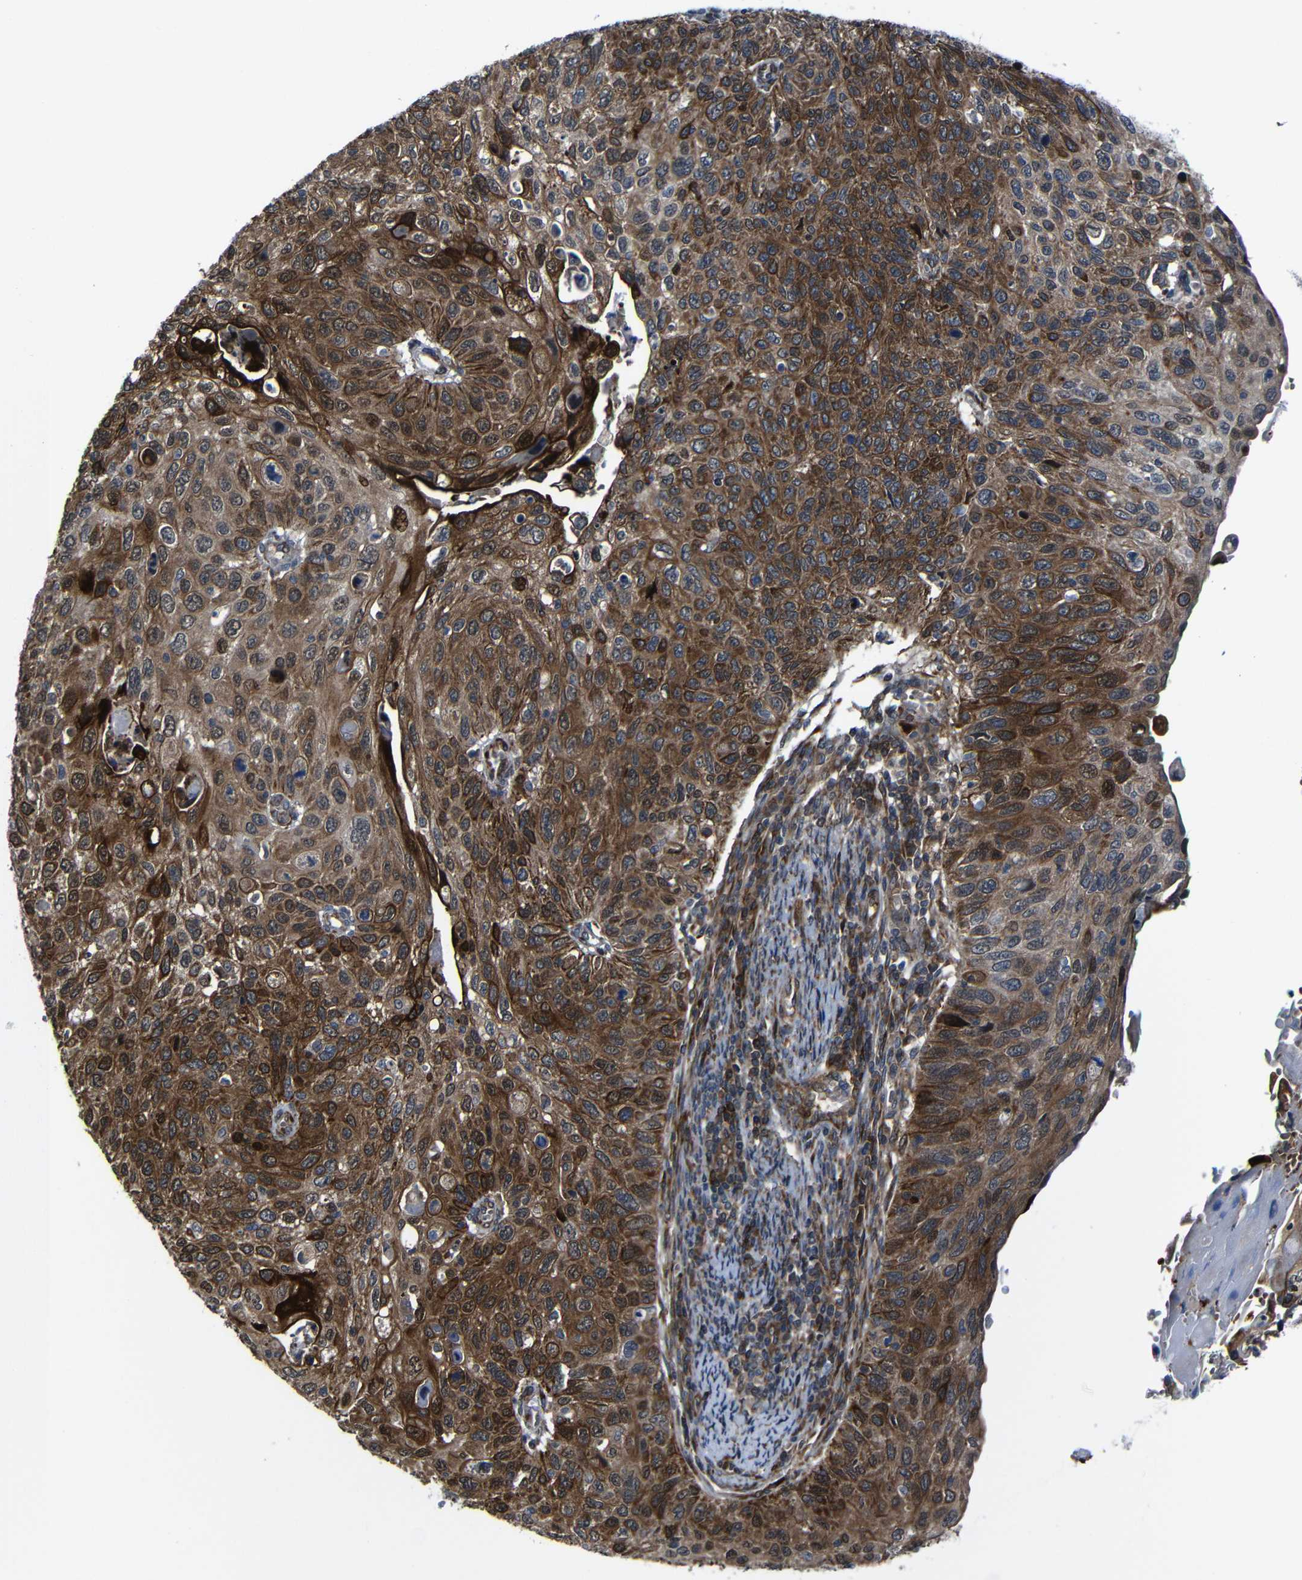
{"staining": {"intensity": "moderate", "quantity": ">75%", "location": "cytoplasmic/membranous"}, "tissue": "cervical cancer", "cell_type": "Tumor cells", "image_type": "cancer", "snomed": [{"axis": "morphology", "description": "Squamous cell carcinoma, NOS"}, {"axis": "topography", "description": "Cervix"}], "caption": "Immunohistochemistry (DAB (3,3'-diaminobenzidine)) staining of cervical squamous cell carcinoma demonstrates moderate cytoplasmic/membranous protein positivity in approximately >75% of tumor cells. (brown staining indicates protein expression, while blue staining denotes nuclei).", "gene": "KIAA0513", "patient": {"sex": "female", "age": 70}}